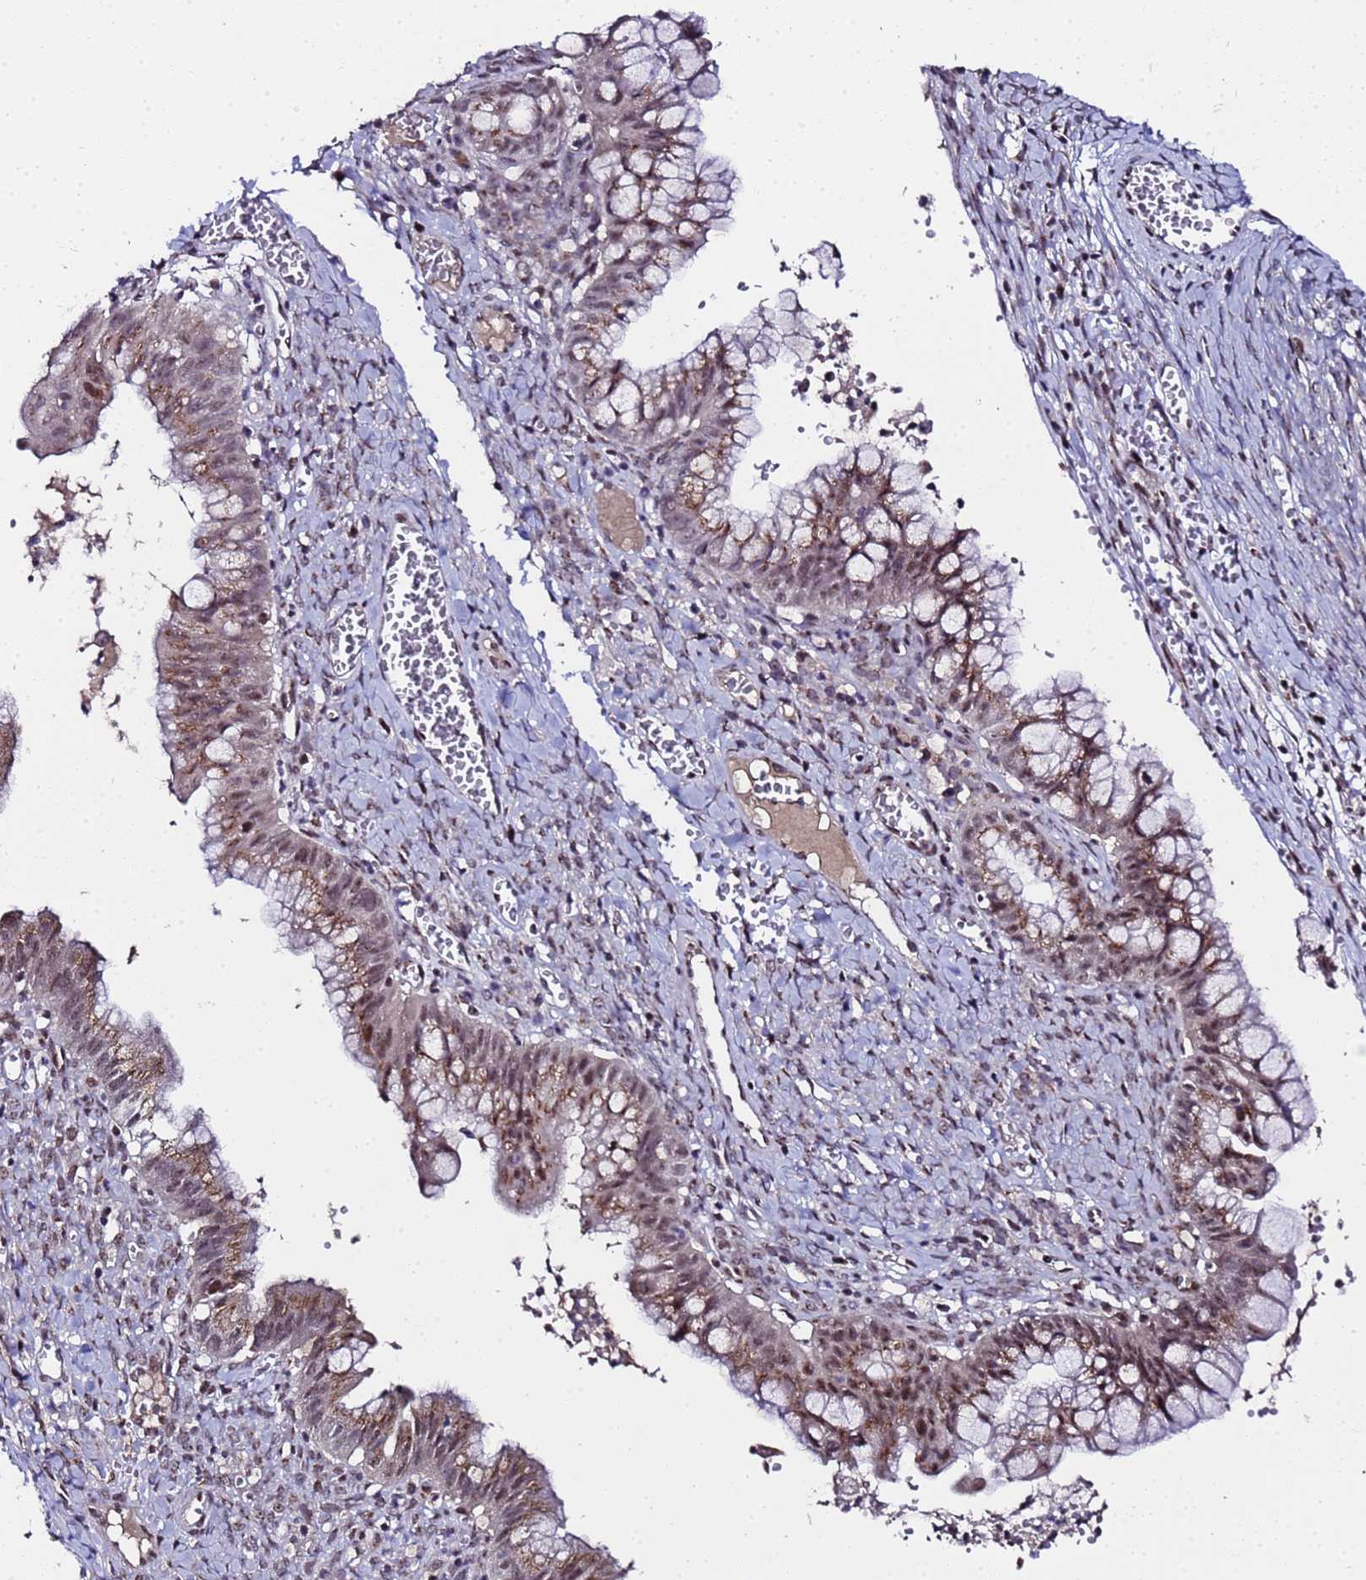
{"staining": {"intensity": "moderate", "quantity": "25%-75%", "location": "cytoplasmic/membranous,nuclear"}, "tissue": "ovarian cancer", "cell_type": "Tumor cells", "image_type": "cancer", "snomed": [{"axis": "morphology", "description": "Cystadenocarcinoma, mucinous, NOS"}, {"axis": "topography", "description": "Ovary"}], "caption": "This histopathology image displays ovarian cancer stained with immunohistochemistry to label a protein in brown. The cytoplasmic/membranous and nuclear of tumor cells show moderate positivity for the protein. Nuclei are counter-stained blue.", "gene": "C19orf47", "patient": {"sex": "female", "age": 70}}